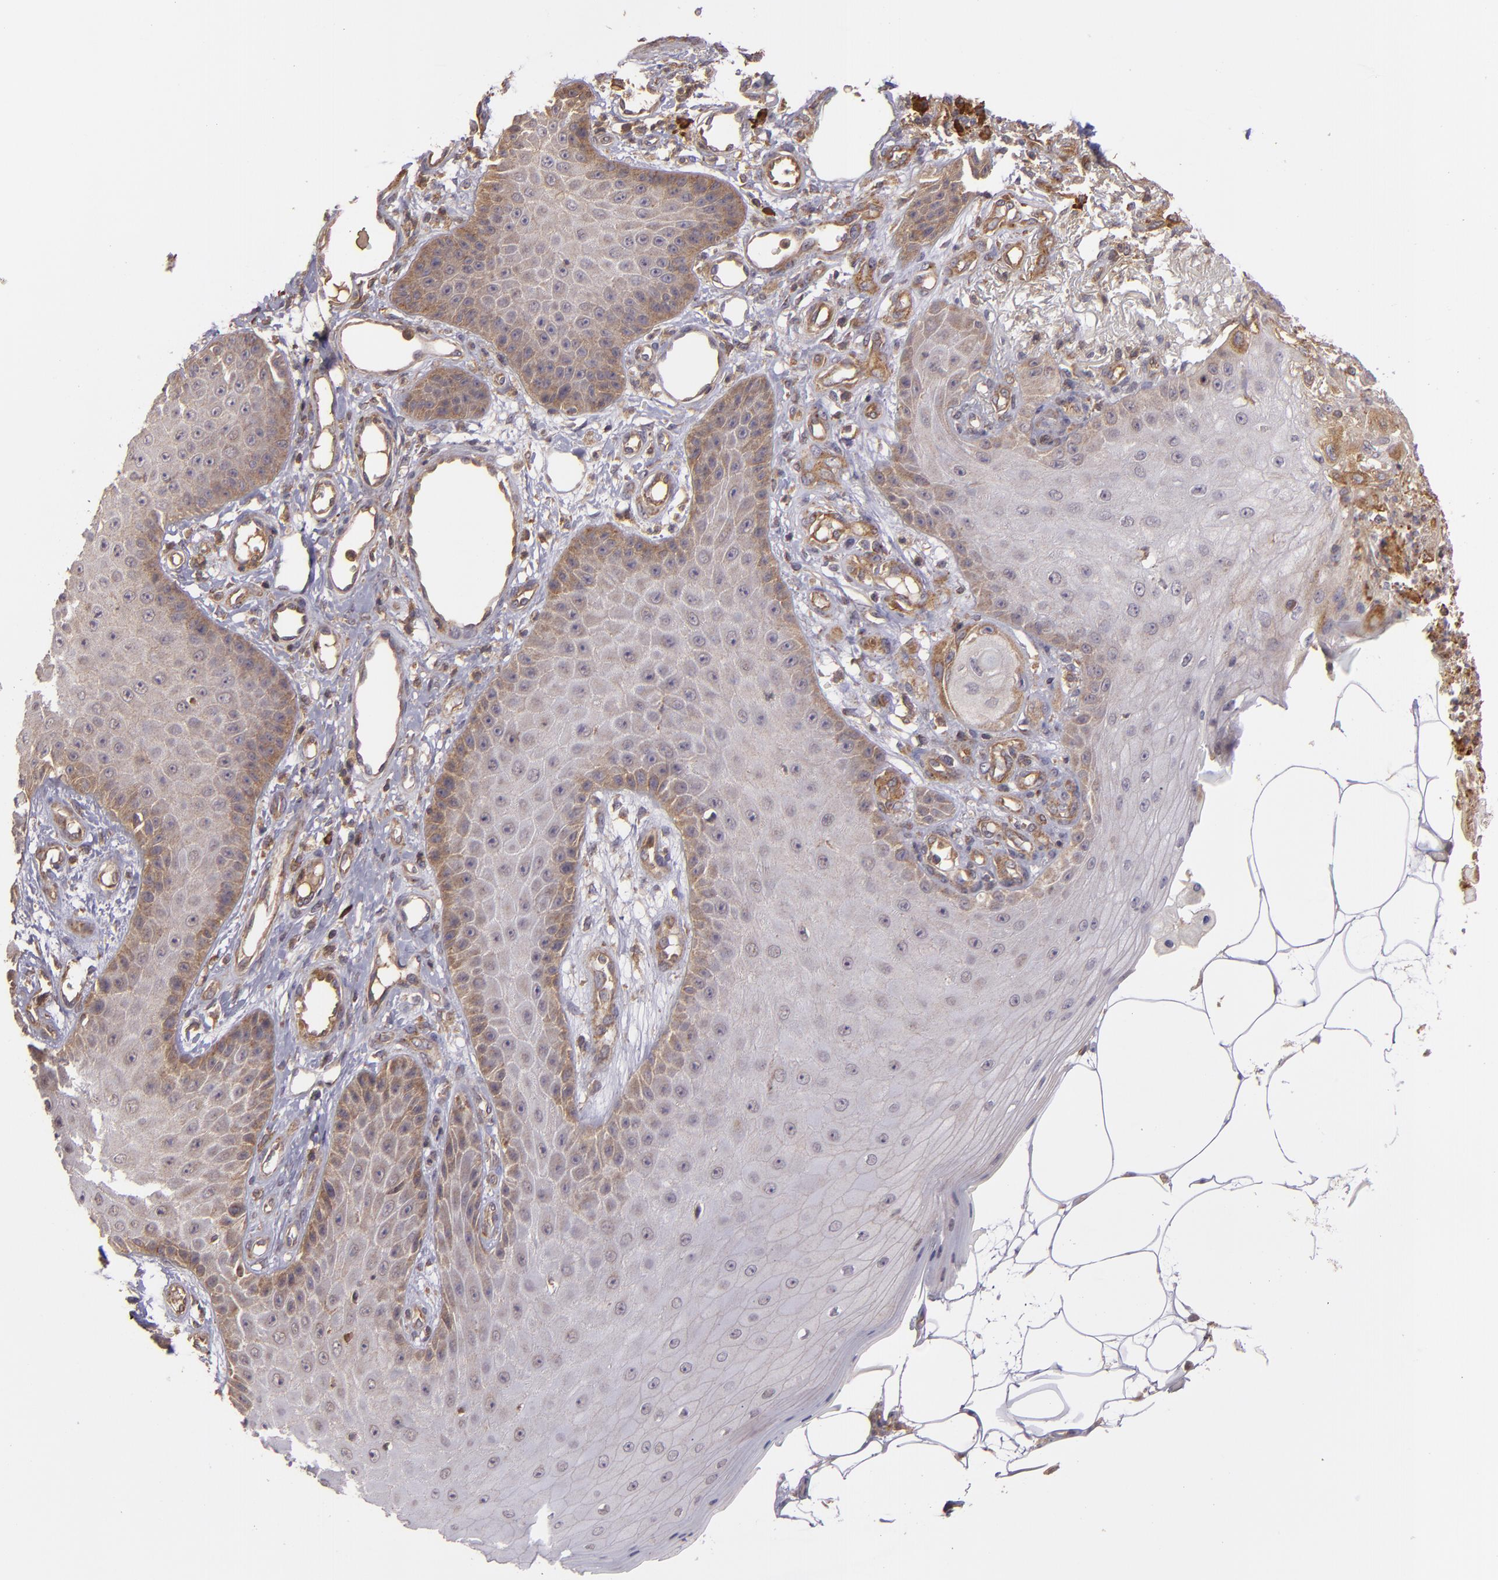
{"staining": {"intensity": "moderate", "quantity": ">75%", "location": "cytoplasmic/membranous"}, "tissue": "skin cancer", "cell_type": "Tumor cells", "image_type": "cancer", "snomed": [{"axis": "morphology", "description": "Squamous cell carcinoma, NOS"}, {"axis": "topography", "description": "Skin"}], "caption": "Skin squamous cell carcinoma was stained to show a protein in brown. There is medium levels of moderate cytoplasmic/membranous staining in approximately >75% of tumor cells.", "gene": "ECE1", "patient": {"sex": "female", "age": 40}}